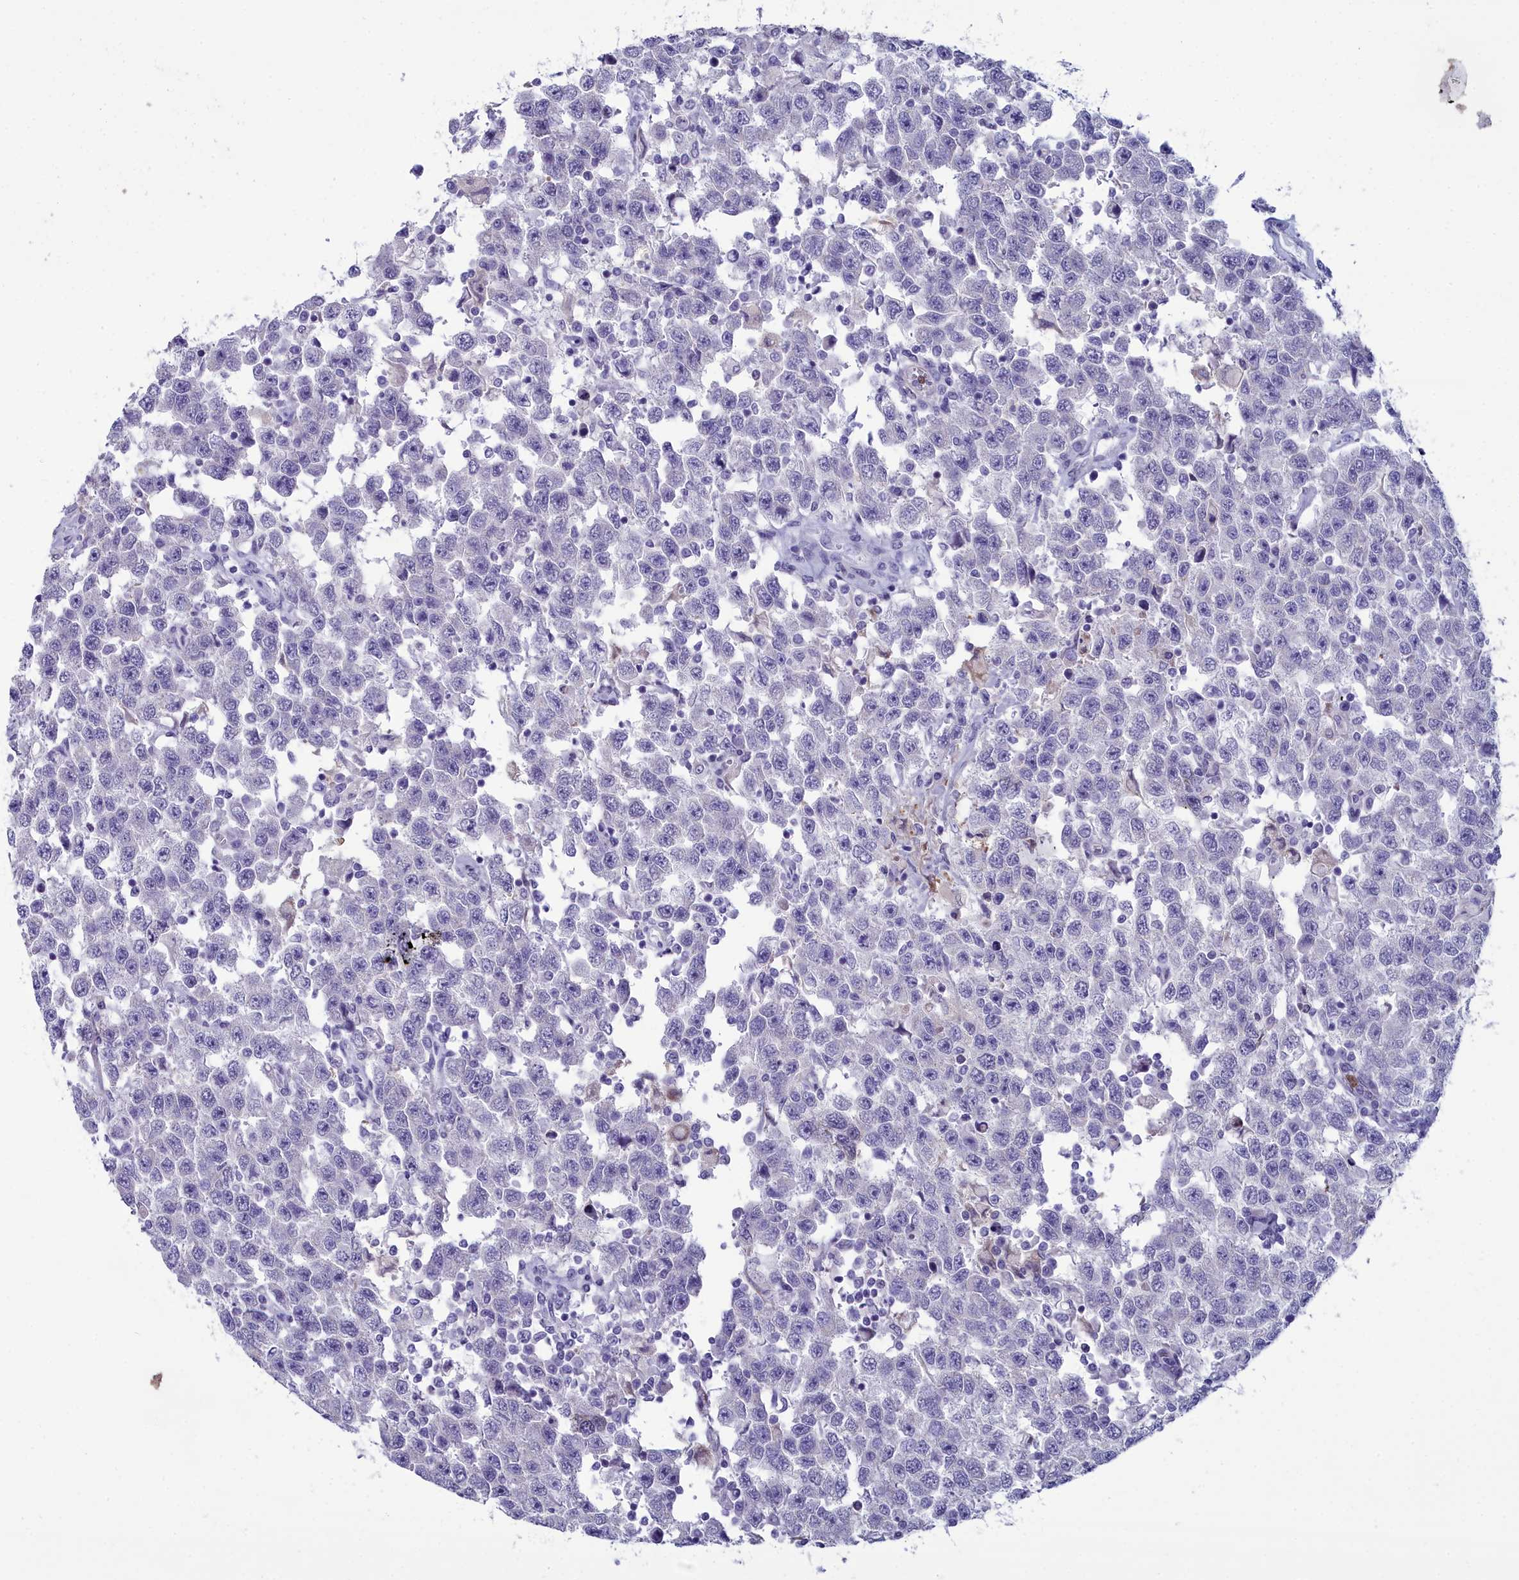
{"staining": {"intensity": "negative", "quantity": "none", "location": "none"}, "tissue": "testis cancer", "cell_type": "Tumor cells", "image_type": "cancer", "snomed": [{"axis": "morphology", "description": "Seminoma, NOS"}, {"axis": "topography", "description": "Testis"}], "caption": "Testis seminoma was stained to show a protein in brown. There is no significant staining in tumor cells.", "gene": "PPP1R14A", "patient": {"sex": "male", "age": 41}}